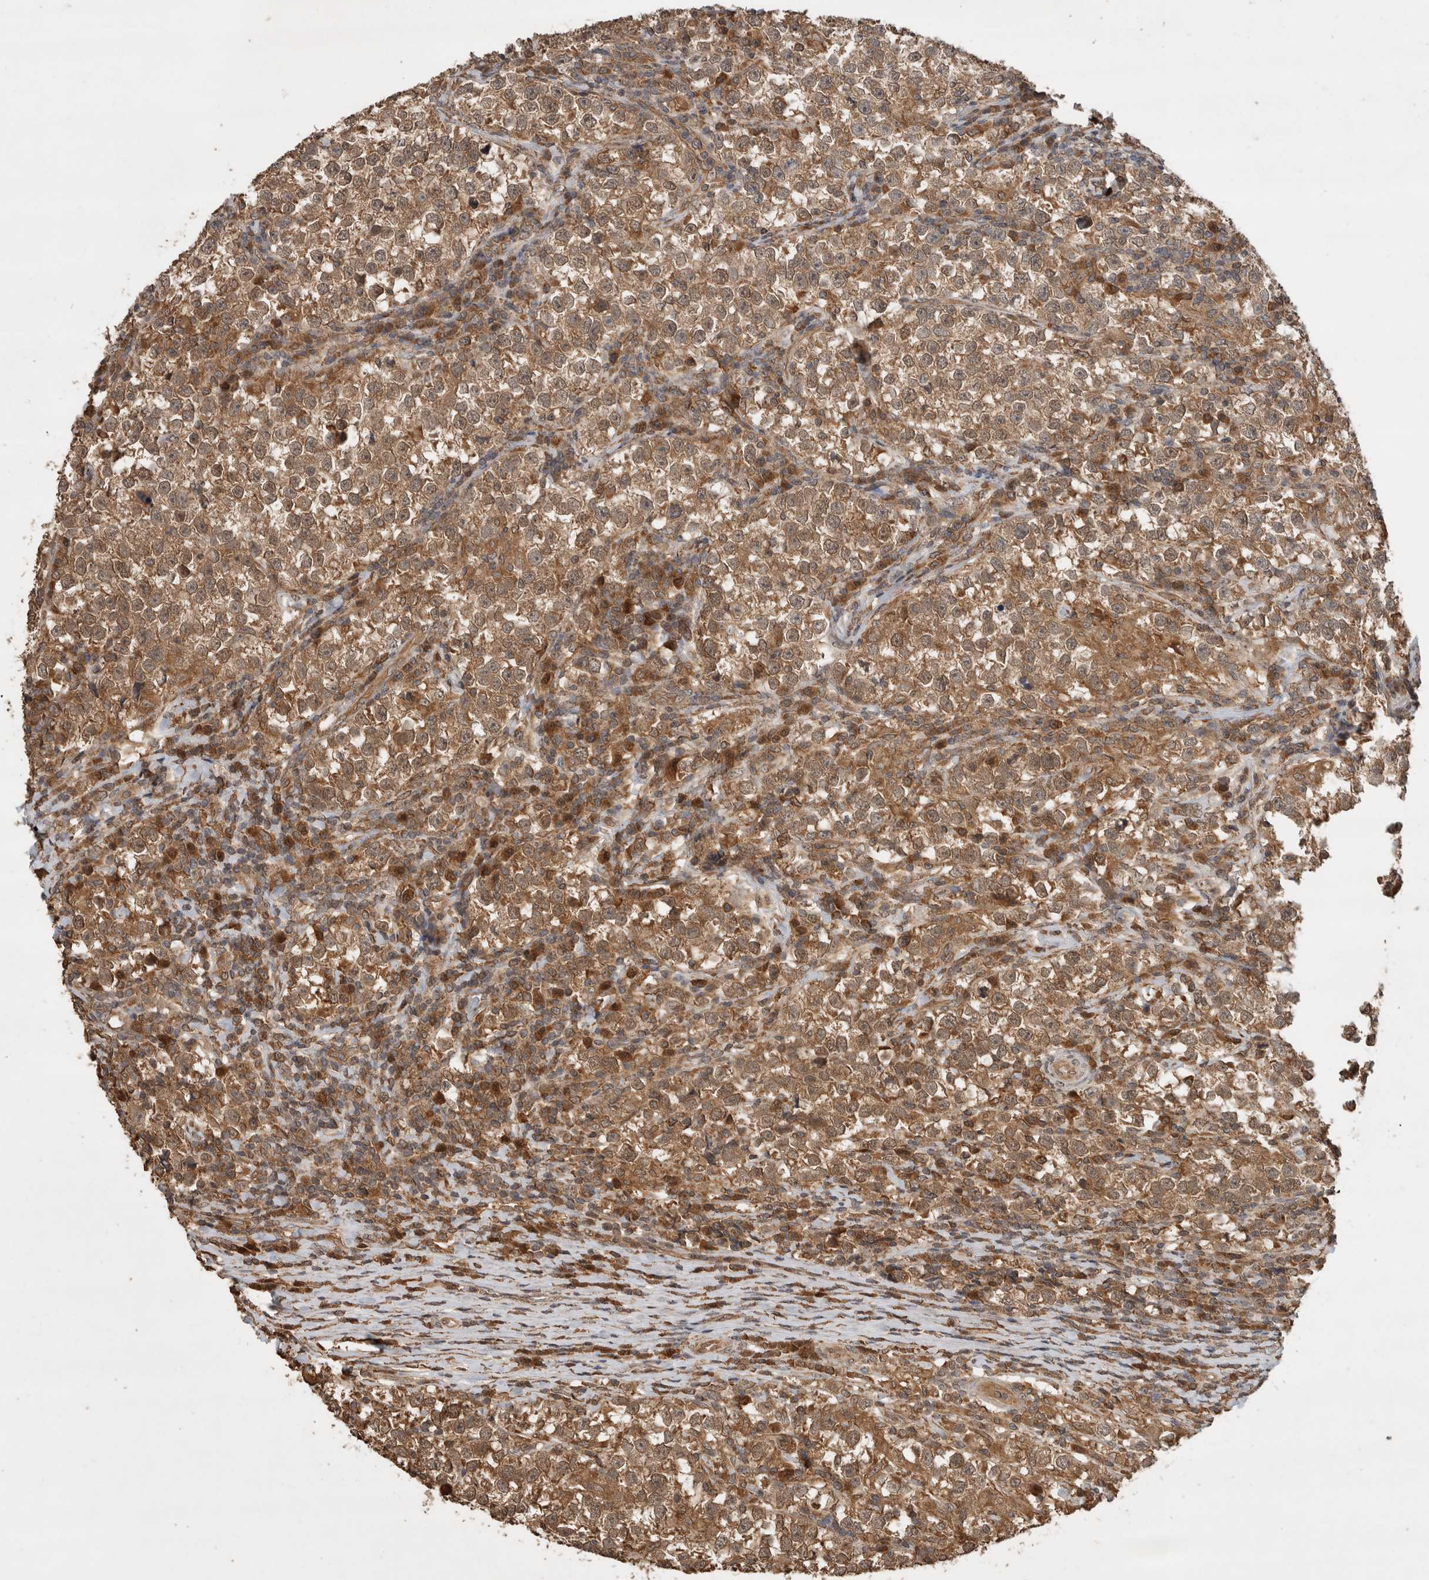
{"staining": {"intensity": "moderate", "quantity": ">75%", "location": "cytoplasmic/membranous"}, "tissue": "testis cancer", "cell_type": "Tumor cells", "image_type": "cancer", "snomed": [{"axis": "morphology", "description": "Normal tissue, NOS"}, {"axis": "morphology", "description": "Seminoma, NOS"}, {"axis": "topography", "description": "Testis"}], "caption": "IHC photomicrograph of neoplastic tissue: testis seminoma stained using IHC exhibits medium levels of moderate protein expression localized specifically in the cytoplasmic/membranous of tumor cells, appearing as a cytoplasmic/membranous brown color.", "gene": "OTUD7B", "patient": {"sex": "male", "age": 43}}